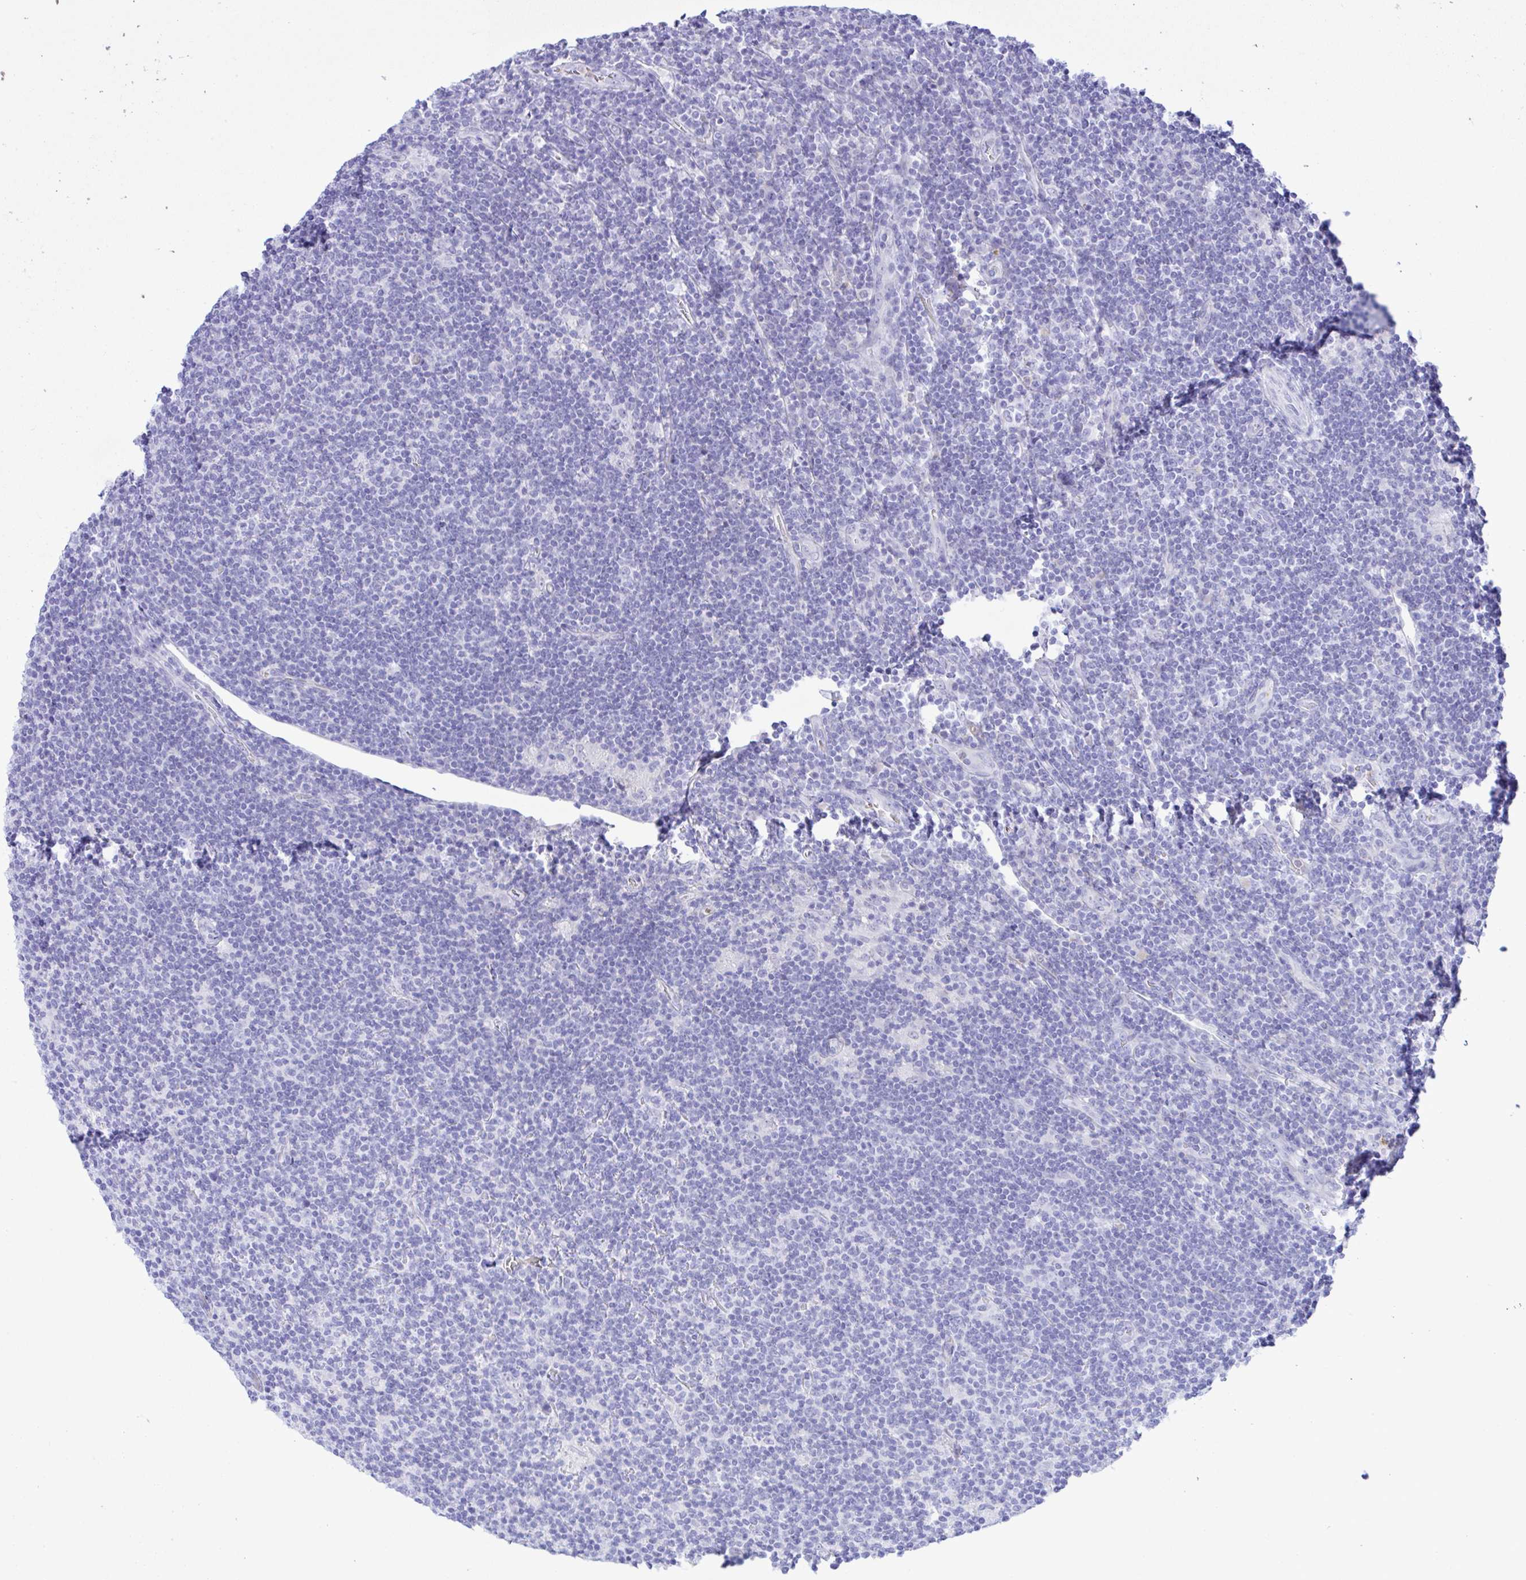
{"staining": {"intensity": "negative", "quantity": "none", "location": "none"}, "tissue": "lymphoma", "cell_type": "Tumor cells", "image_type": "cancer", "snomed": [{"axis": "morphology", "description": "Hodgkin's disease, NOS"}, {"axis": "topography", "description": "Lymph node"}], "caption": "There is no significant expression in tumor cells of Hodgkin's disease.", "gene": "ZNF221", "patient": {"sex": "male", "age": 40}}